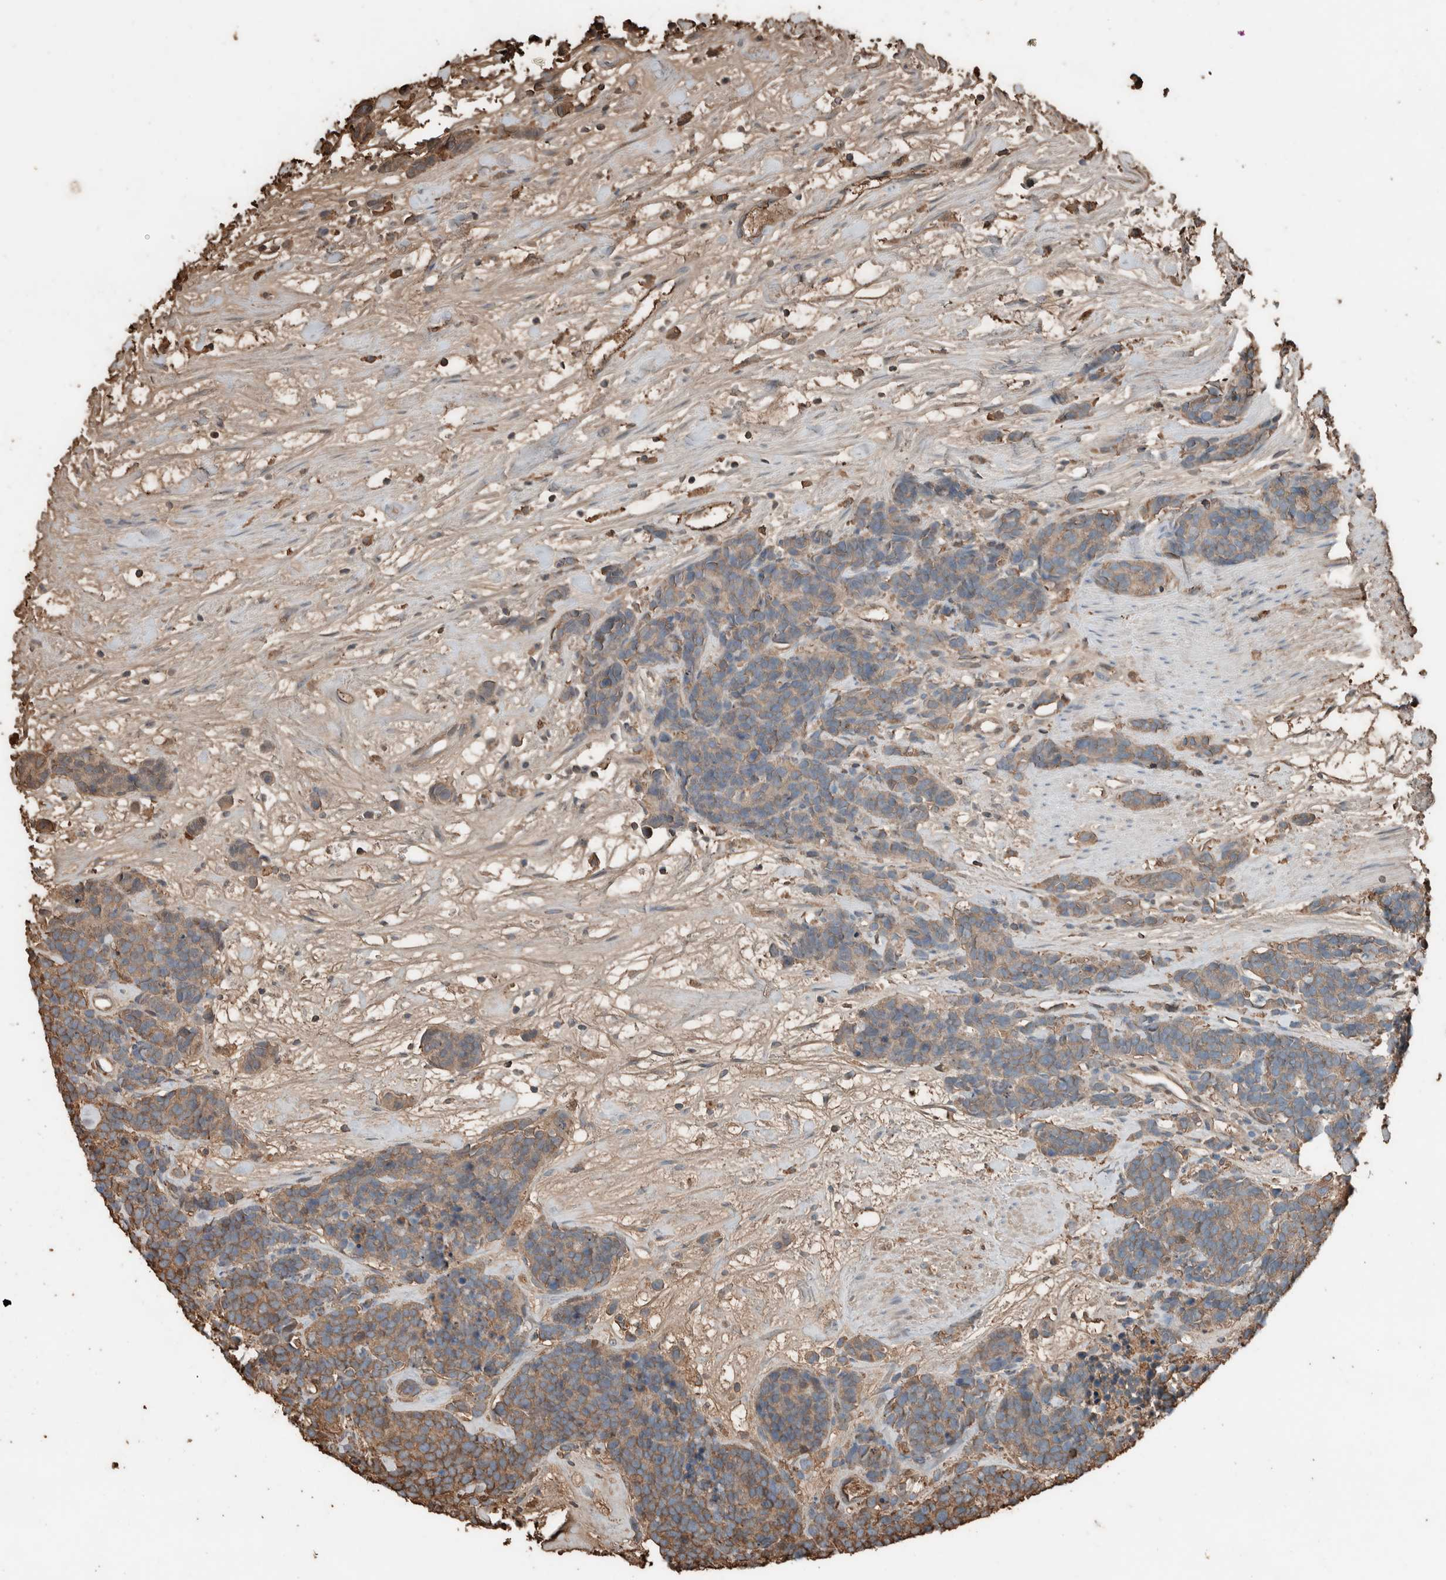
{"staining": {"intensity": "weak", "quantity": ">75%", "location": "cytoplasmic/membranous"}, "tissue": "carcinoid", "cell_type": "Tumor cells", "image_type": "cancer", "snomed": [{"axis": "morphology", "description": "Carcinoma, NOS"}, {"axis": "morphology", "description": "Carcinoid, malignant, NOS"}, {"axis": "topography", "description": "Urinary bladder"}], "caption": "A low amount of weak cytoplasmic/membranous expression is present in approximately >75% of tumor cells in carcinoid (malignant) tissue. (IHC, brightfield microscopy, high magnification).", "gene": "USP34", "patient": {"sex": "male", "age": 57}}